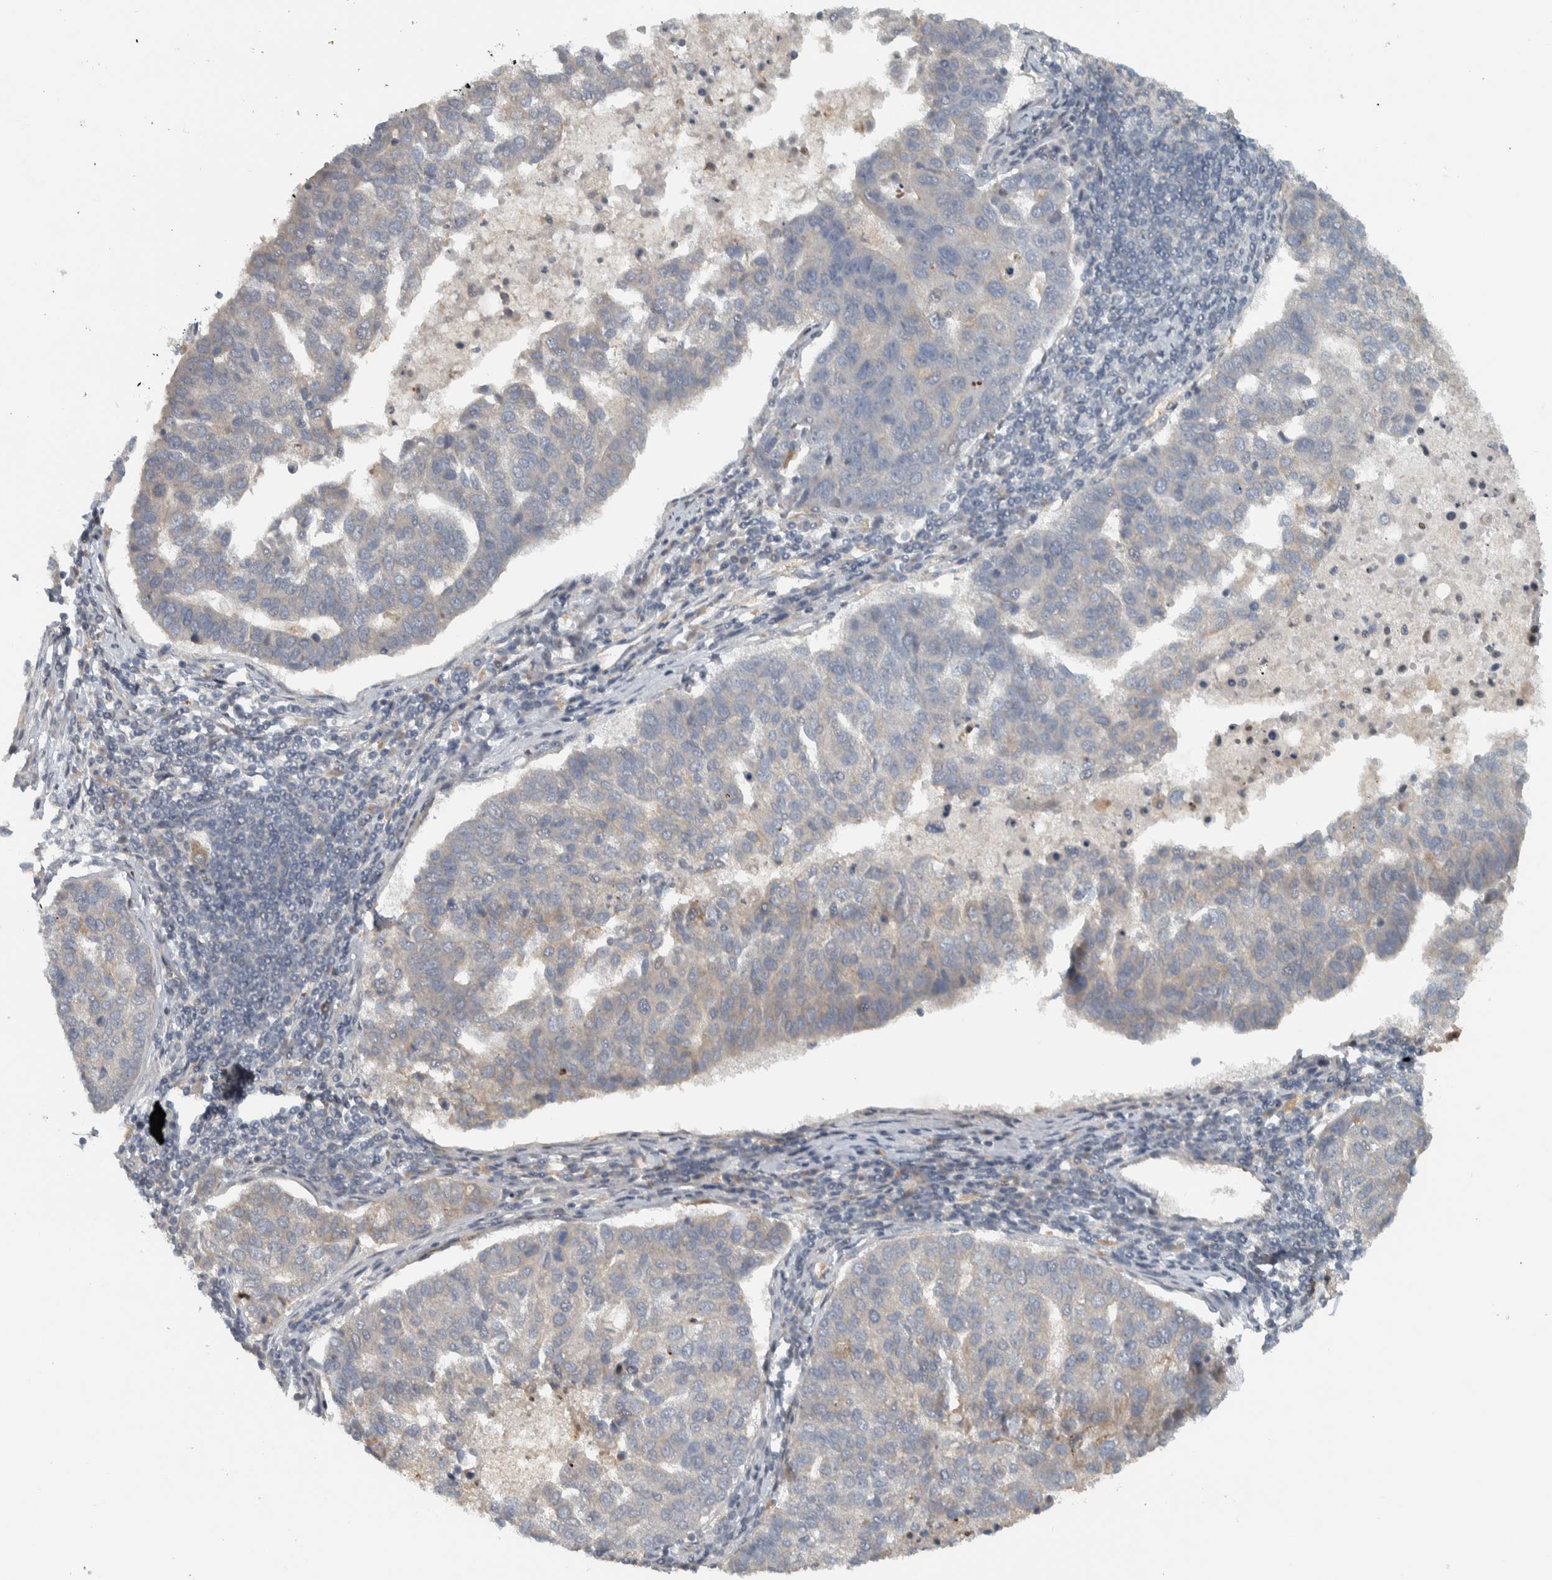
{"staining": {"intensity": "negative", "quantity": "none", "location": "none"}, "tissue": "pancreatic cancer", "cell_type": "Tumor cells", "image_type": "cancer", "snomed": [{"axis": "morphology", "description": "Adenocarcinoma, NOS"}, {"axis": "topography", "description": "Pancreas"}], "caption": "DAB (3,3'-diaminobenzidine) immunohistochemical staining of human adenocarcinoma (pancreatic) exhibits no significant positivity in tumor cells. Brightfield microscopy of immunohistochemistry stained with DAB (3,3'-diaminobenzidine) (brown) and hematoxylin (blue), captured at high magnification.", "gene": "NAPG", "patient": {"sex": "female", "age": 61}}